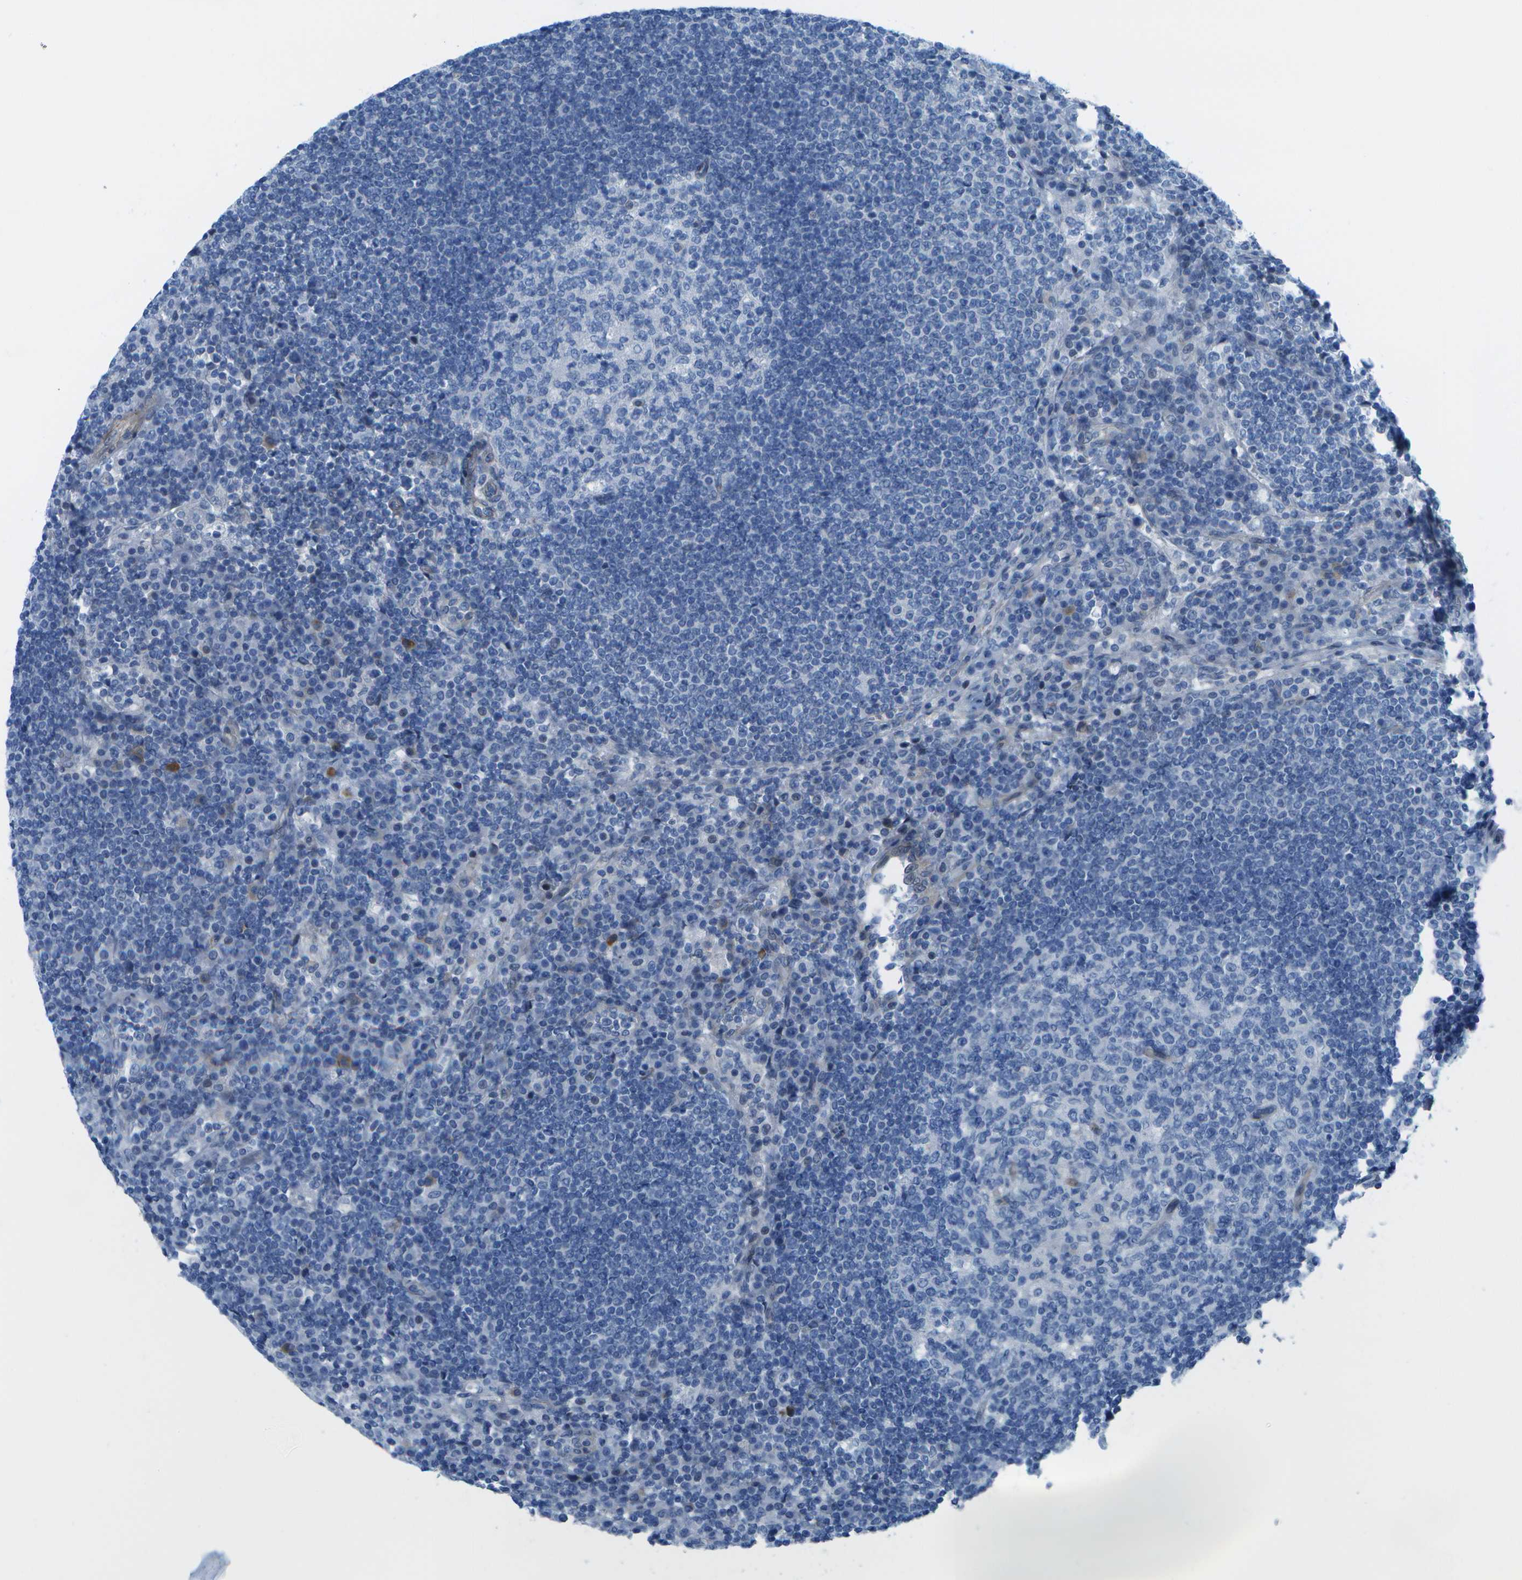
{"staining": {"intensity": "negative", "quantity": "none", "location": "none"}, "tissue": "lymph node", "cell_type": "Germinal center cells", "image_type": "normal", "snomed": [{"axis": "morphology", "description": "Normal tissue, NOS"}, {"axis": "topography", "description": "Lymph node"}], "caption": "Immunohistochemical staining of unremarkable human lymph node shows no significant expression in germinal center cells. Brightfield microscopy of immunohistochemistry (IHC) stained with DAB (3,3'-diaminobenzidine) (brown) and hematoxylin (blue), captured at high magnification.", "gene": "SORBS3", "patient": {"sex": "female", "age": 53}}